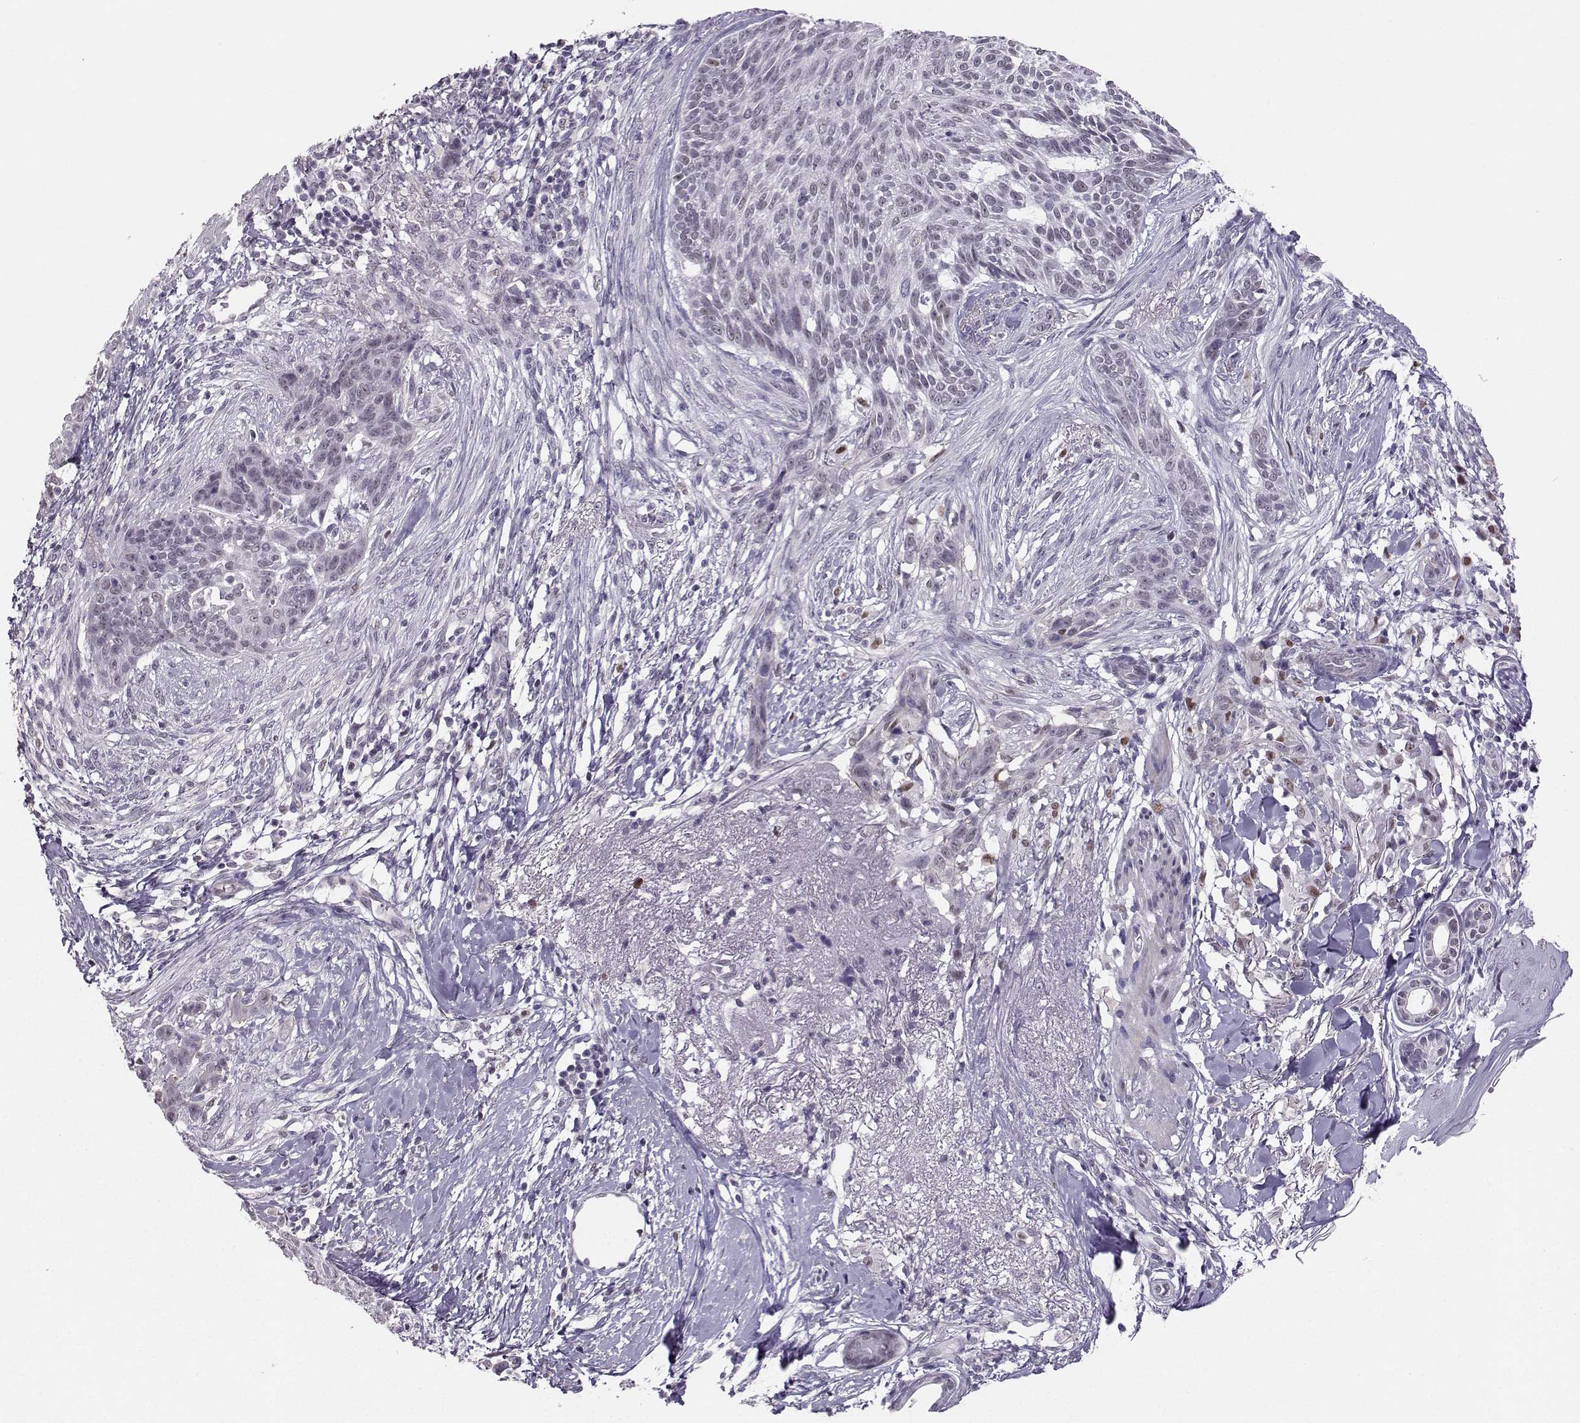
{"staining": {"intensity": "negative", "quantity": "none", "location": "none"}, "tissue": "skin cancer", "cell_type": "Tumor cells", "image_type": "cancer", "snomed": [{"axis": "morphology", "description": "Normal tissue, NOS"}, {"axis": "morphology", "description": "Basal cell carcinoma"}, {"axis": "topography", "description": "Skin"}], "caption": "Immunohistochemistry (IHC) of human basal cell carcinoma (skin) exhibits no staining in tumor cells.", "gene": "TEDC2", "patient": {"sex": "male", "age": 84}}